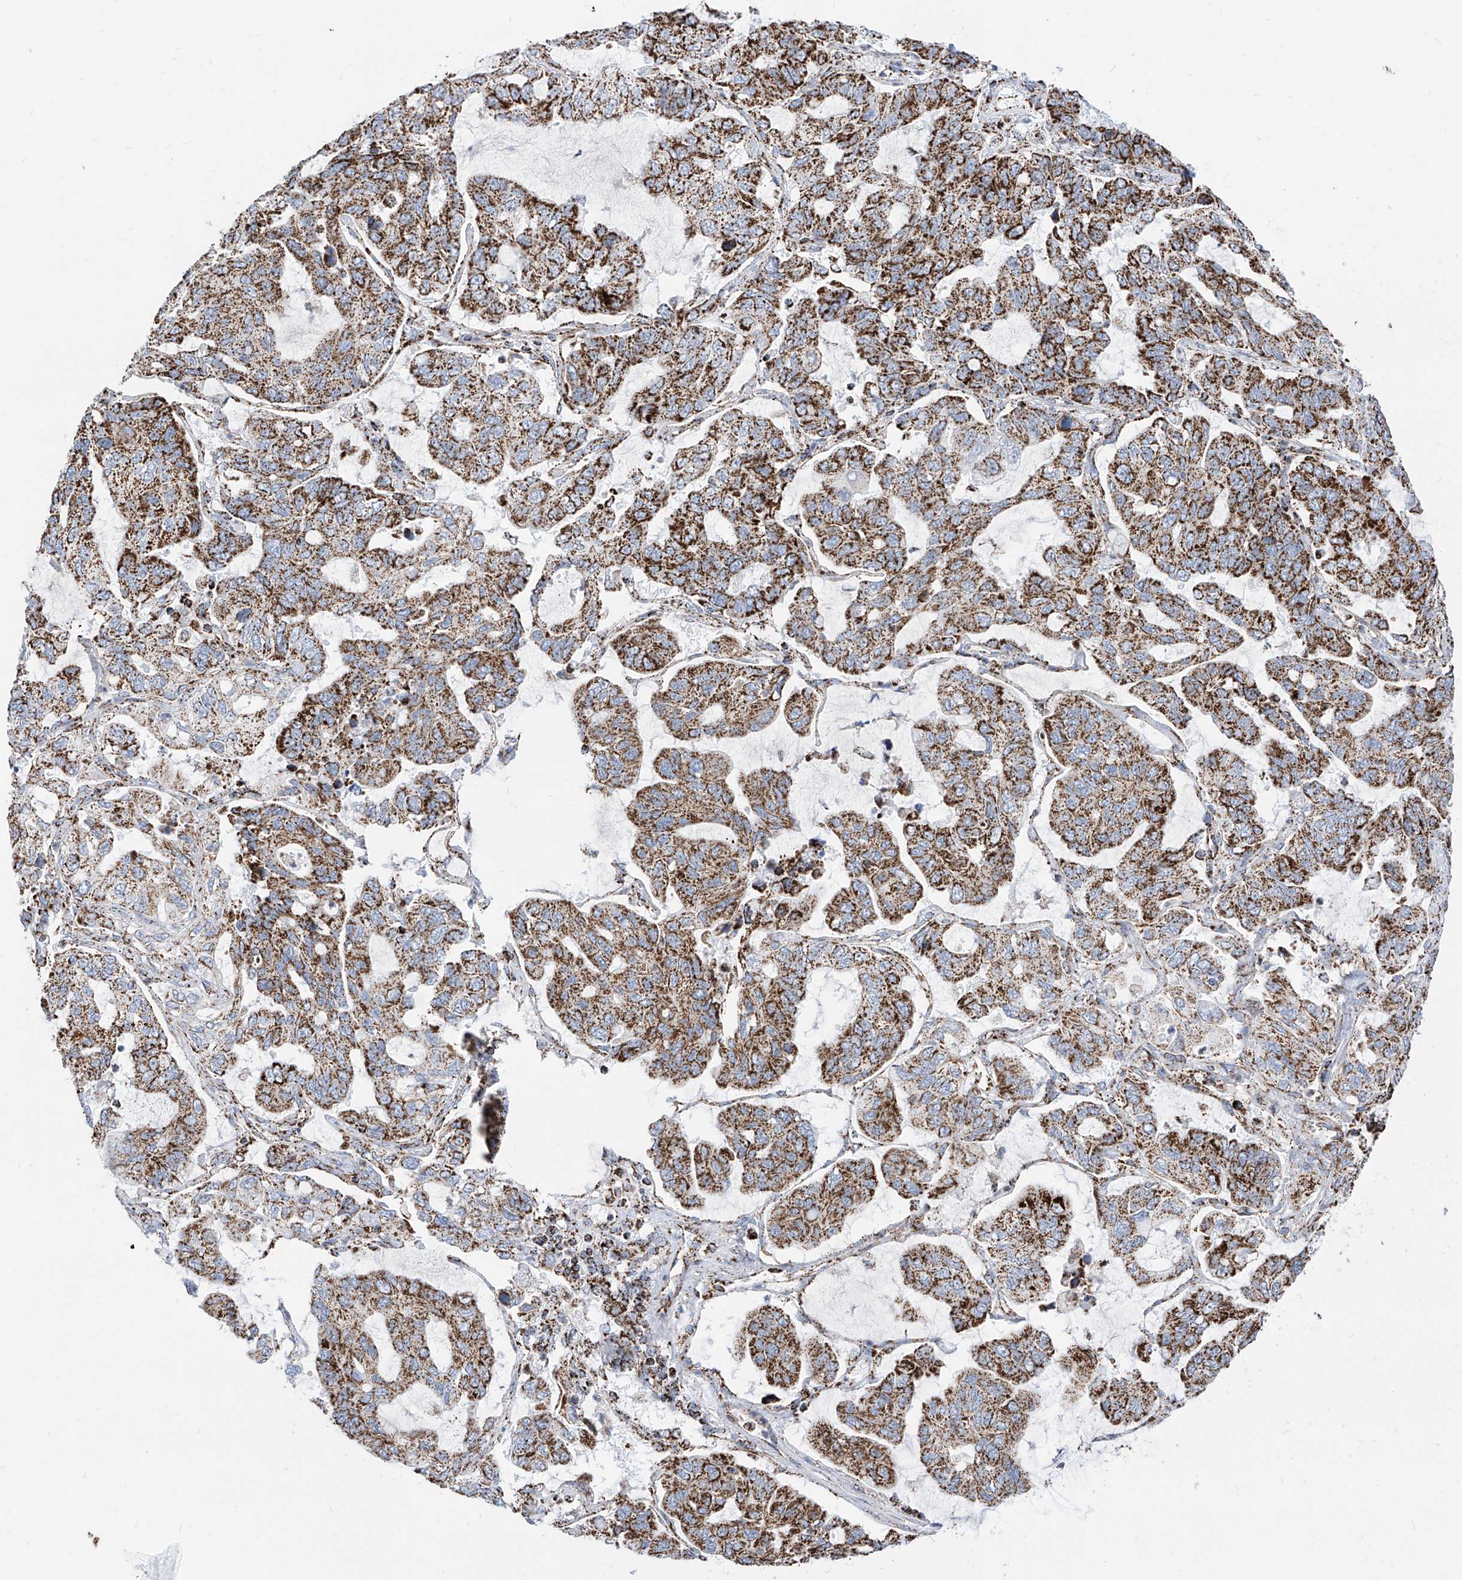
{"staining": {"intensity": "strong", "quantity": "25%-75%", "location": "cytoplasmic/membranous"}, "tissue": "lung cancer", "cell_type": "Tumor cells", "image_type": "cancer", "snomed": [{"axis": "morphology", "description": "Adenocarcinoma, NOS"}, {"axis": "topography", "description": "Lung"}], "caption": "IHC of adenocarcinoma (lung) displays high levels of strong cytoplasmic/membranous expression in approximately 25%-75% of tumor cells.", "gene": "COX5B", "patient": {"sex": "male", "age": 64}}